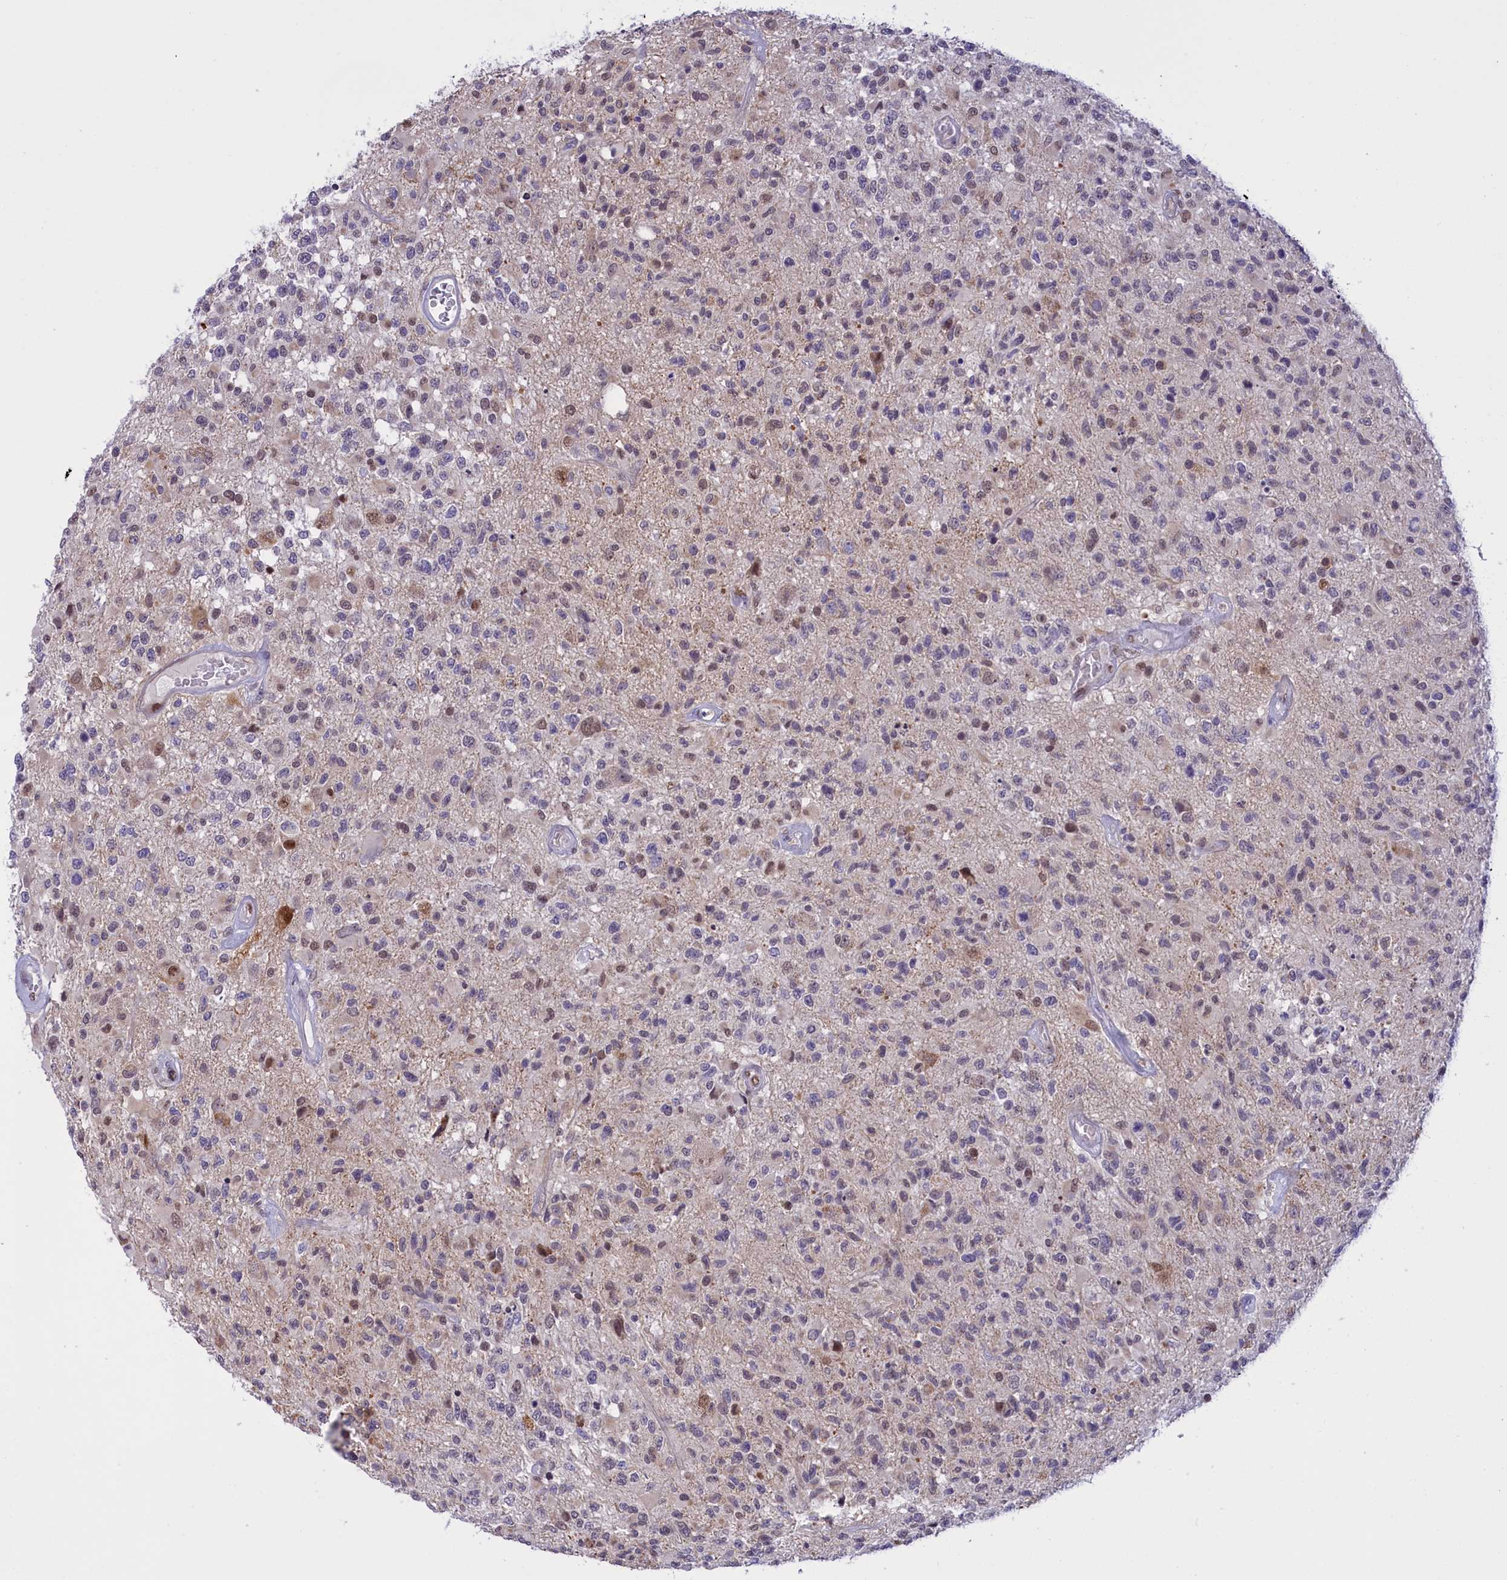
{"staining": {"intensity": "moderate", "quantity": "<25%", "location": "nuclear"}, "tissue": "glioma", "cell_type": "Tumor cells", "image_type": "cancer", "snomed": [{"axis": "morphology", "description": "Glioma, malignant, High grade"}, {"axis": "morphology", "description": "Glioblastoma, NOS"}, {"axis": "topography", "description": "Brain"}], "caption": "Immunohistochemical staining of glioma exhibits moderate nuclear protein staining in approximately <25% of tumor cells.", "gene": "IZUMO2", "patient": {"sex": "male", "age": 60}}